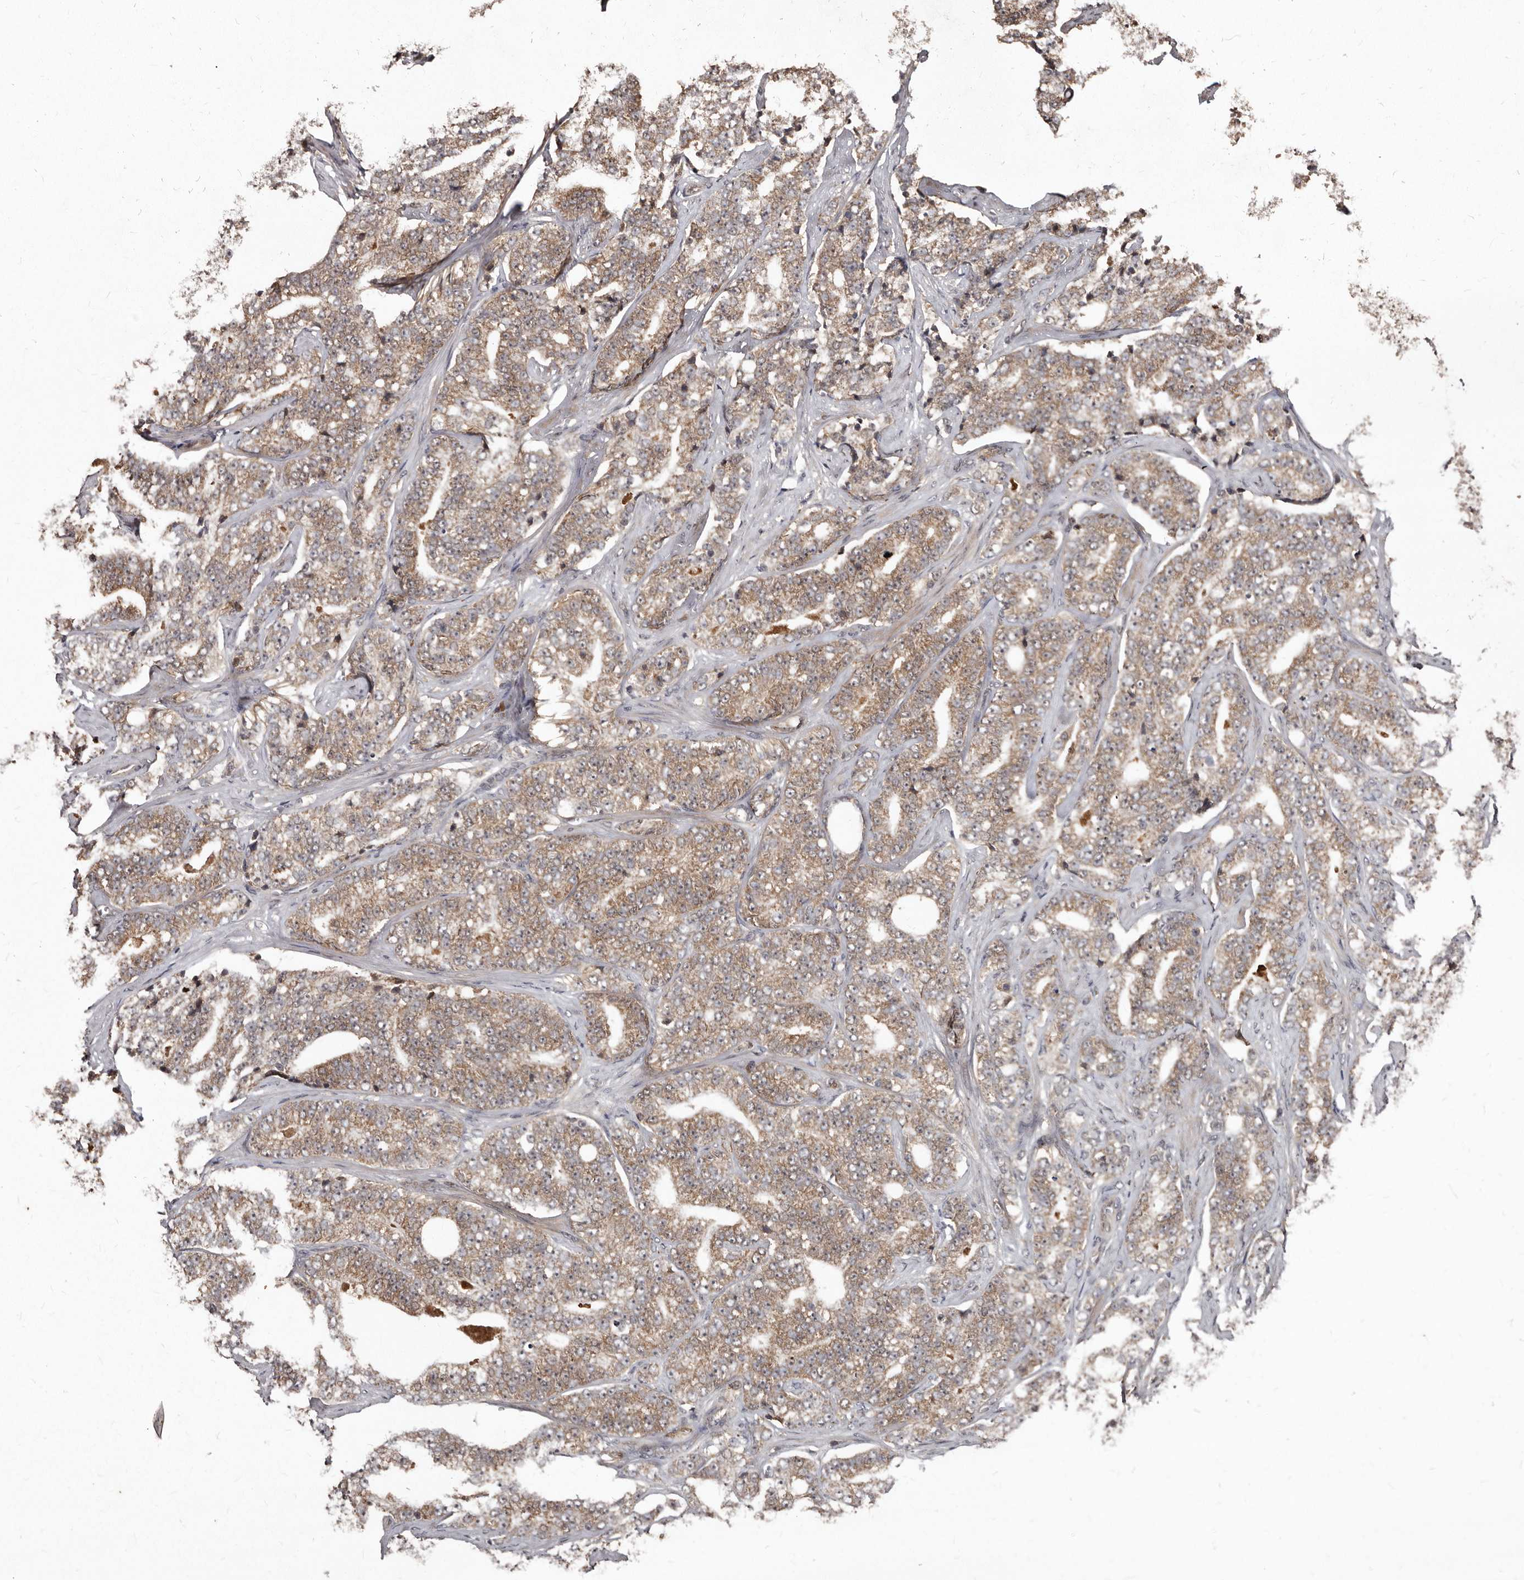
{"staining": {"intensity": "moderate", "quantity": ">75%", "location": "cytoplasmic/membranous"}, "tissue": "prostate cancer", "cell_type": "Tumor cells", "image_type": "cancer", "snomed": [{"axis": "morphology", "description": "Adenocarcinoma, High grade"}, {"axis": "topography", "description": "Prostate and seminal vesicle, NOS"}], "caption": "Prostate cancer stained with a brown dye demonstrates moderate cytoplasmic/membranous positive expression in approximately >75% of tumor cells.", "gene": "PMVK", "patient": {"sex": "male", "age": 67}}